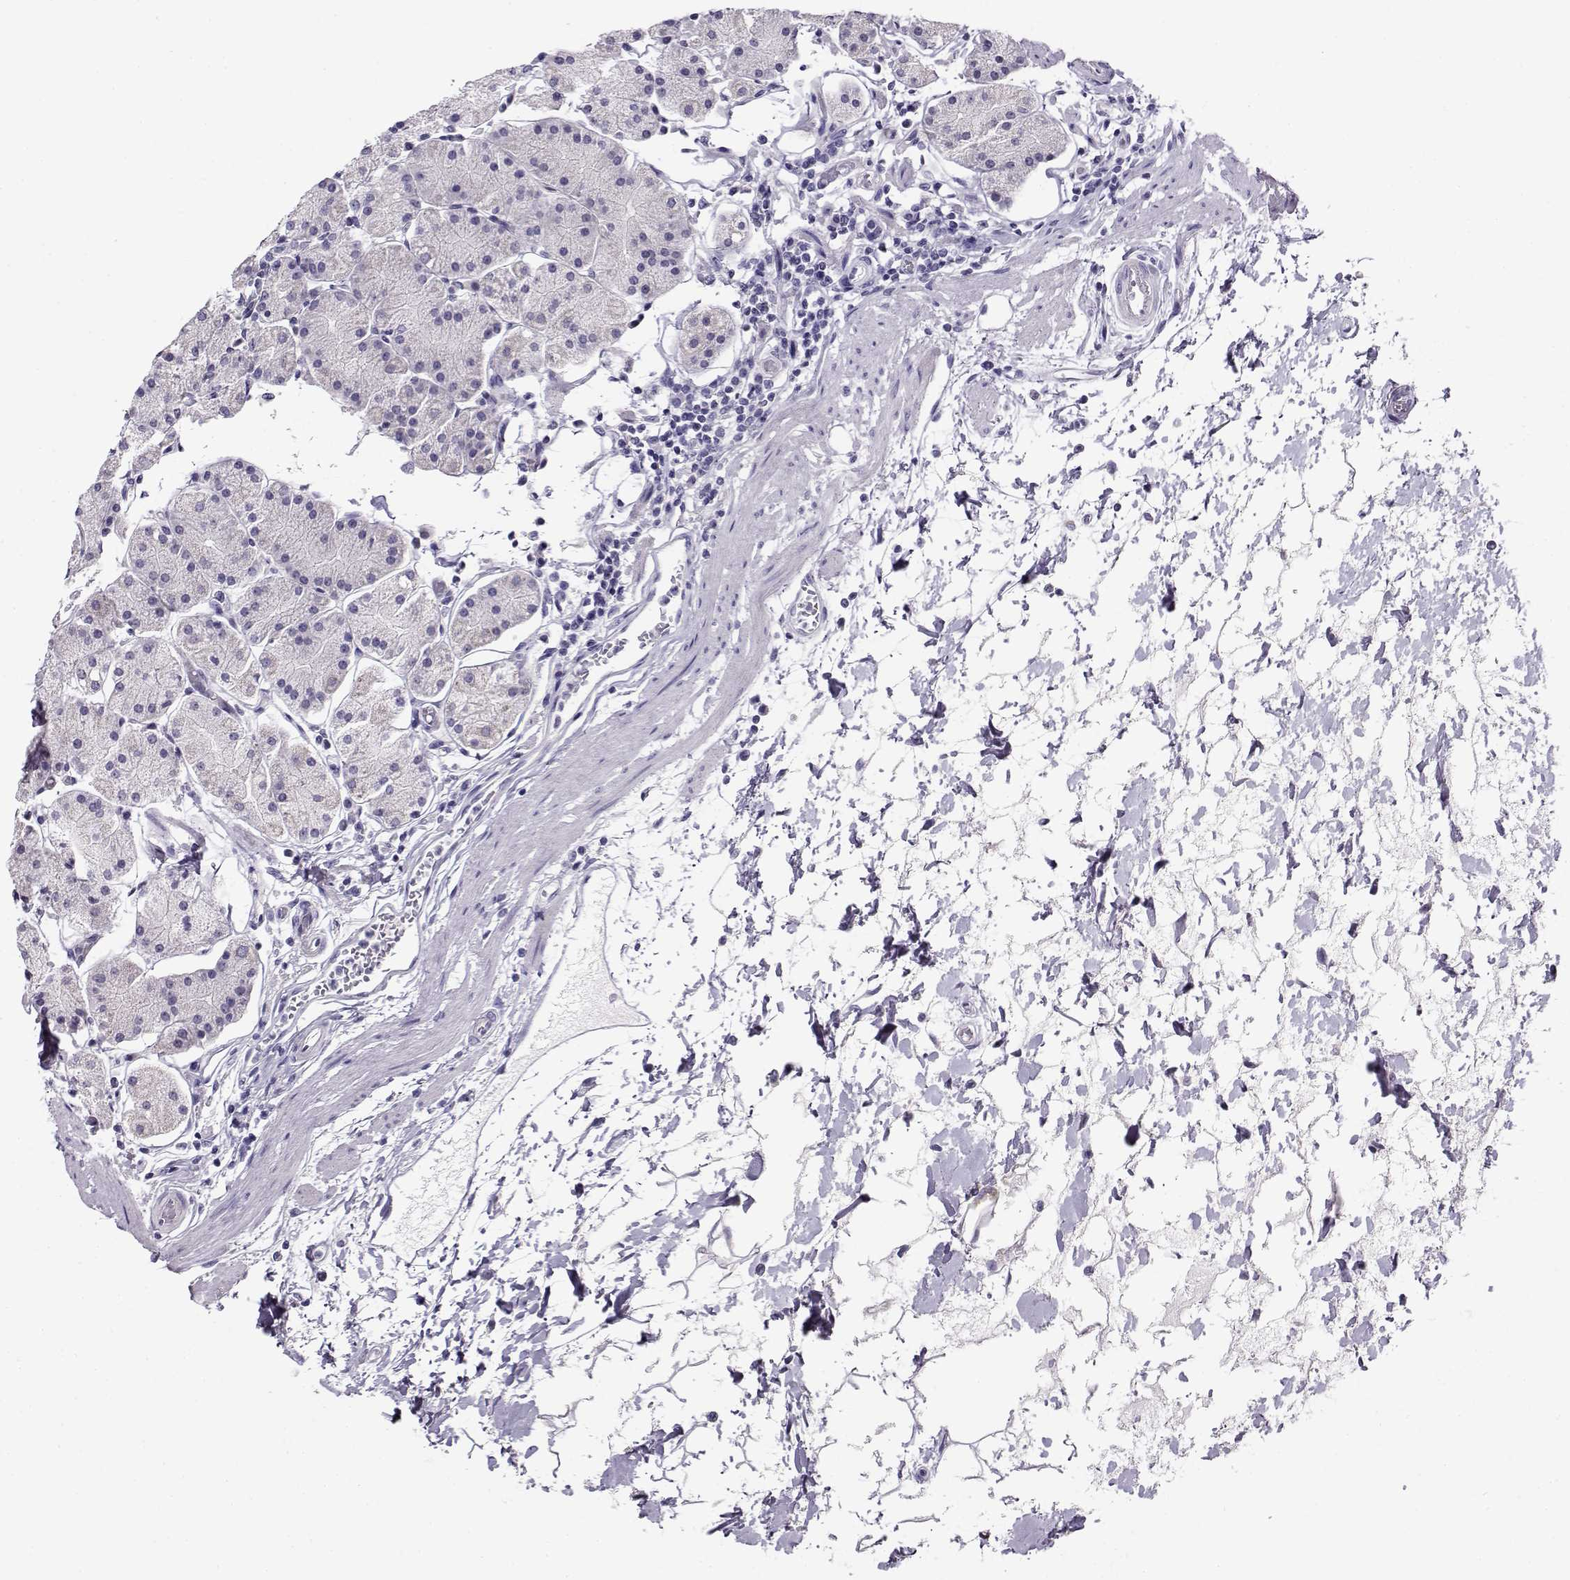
{"staining": {"intensity": "negative", "quantity": "none", "location": "none"}, "tissue": "stomach", "cell_type": "Glandular cells", "image_type": "normal", "snomed": [{"axis": "morphology", "description": "Normal tissue, NOS"}, {"axis": "topography", "description": "Stomach"}], "caption": "Normal stomach was stained to show a protein in brown. There is no significant staining in glandular cells. Brightfield microscopy of immunohistochemistry (IHC) stained with DAB (3,3'-diaminobenzidine) (brown) and hematoxylin (blue), captured at high magnification.", "gene": "FEZF1", "patient": {"sex": "male", "age": 54}}